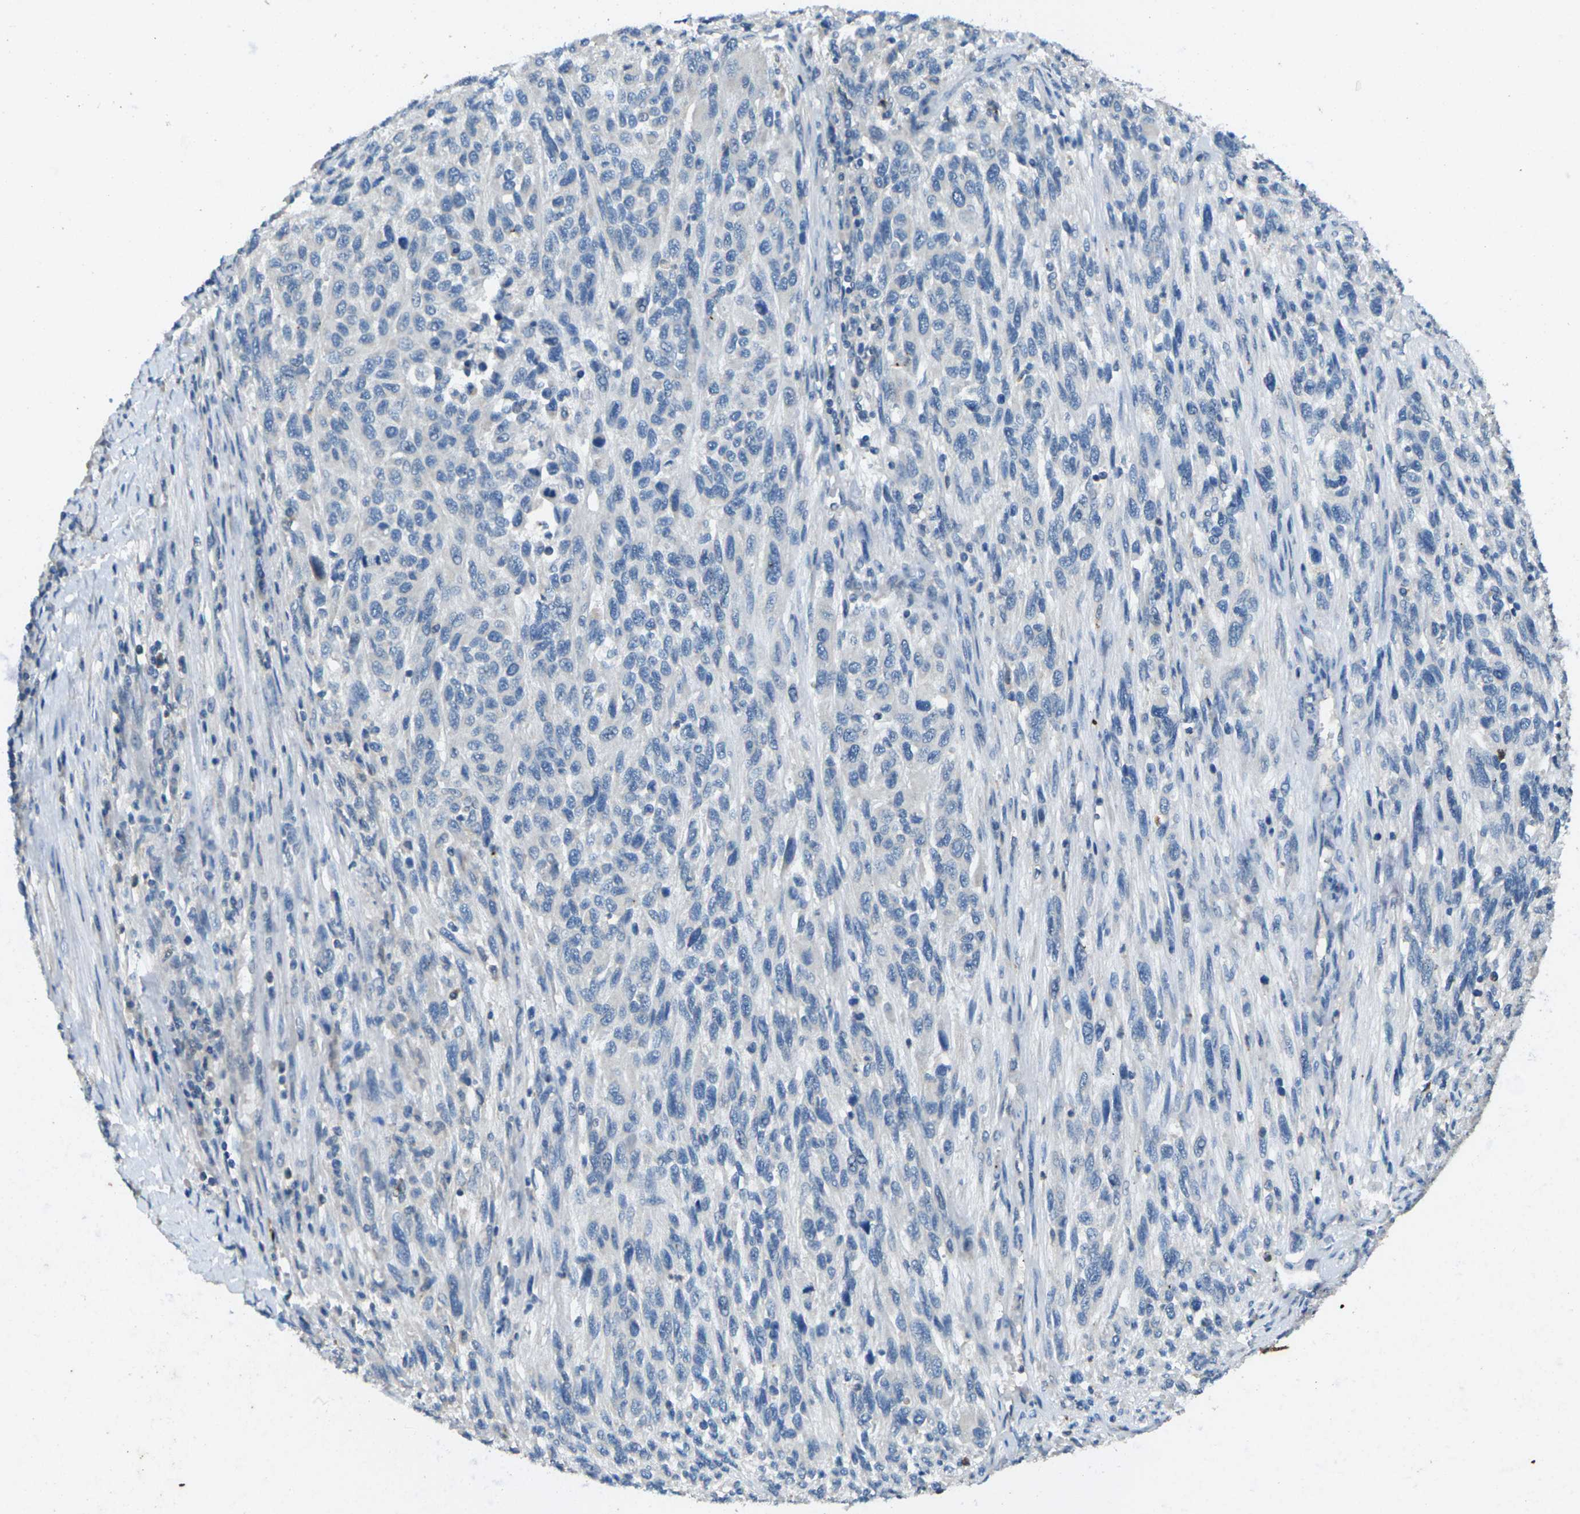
{"staining": {"intensity": "negative", "quantity": "none", "location": "none"}, "tissue": "melanoma", "cell_type": "Tumor cells", "image_type": "cancer", "snomed": [{"axis": "morphology", "description": "Malignant melanoma, Metastatic site"}, {"axis": "topography", "description": "Lymph node"}], "caption": "This photomicrograph is of melanoma stained with immunohistochemistry (IHC) to label a protein in brown with the nuclei are counter-stained blue. There is no expression in tumor cells. (Stains: DAB (3,3'-diaminobenzidine) IHC with hematoxylin counter stain, Microscopy: brightfield microscopy at high magnification).", "gene": "SIGLEC14", "patient": {"sex": "male", "age": 61}}